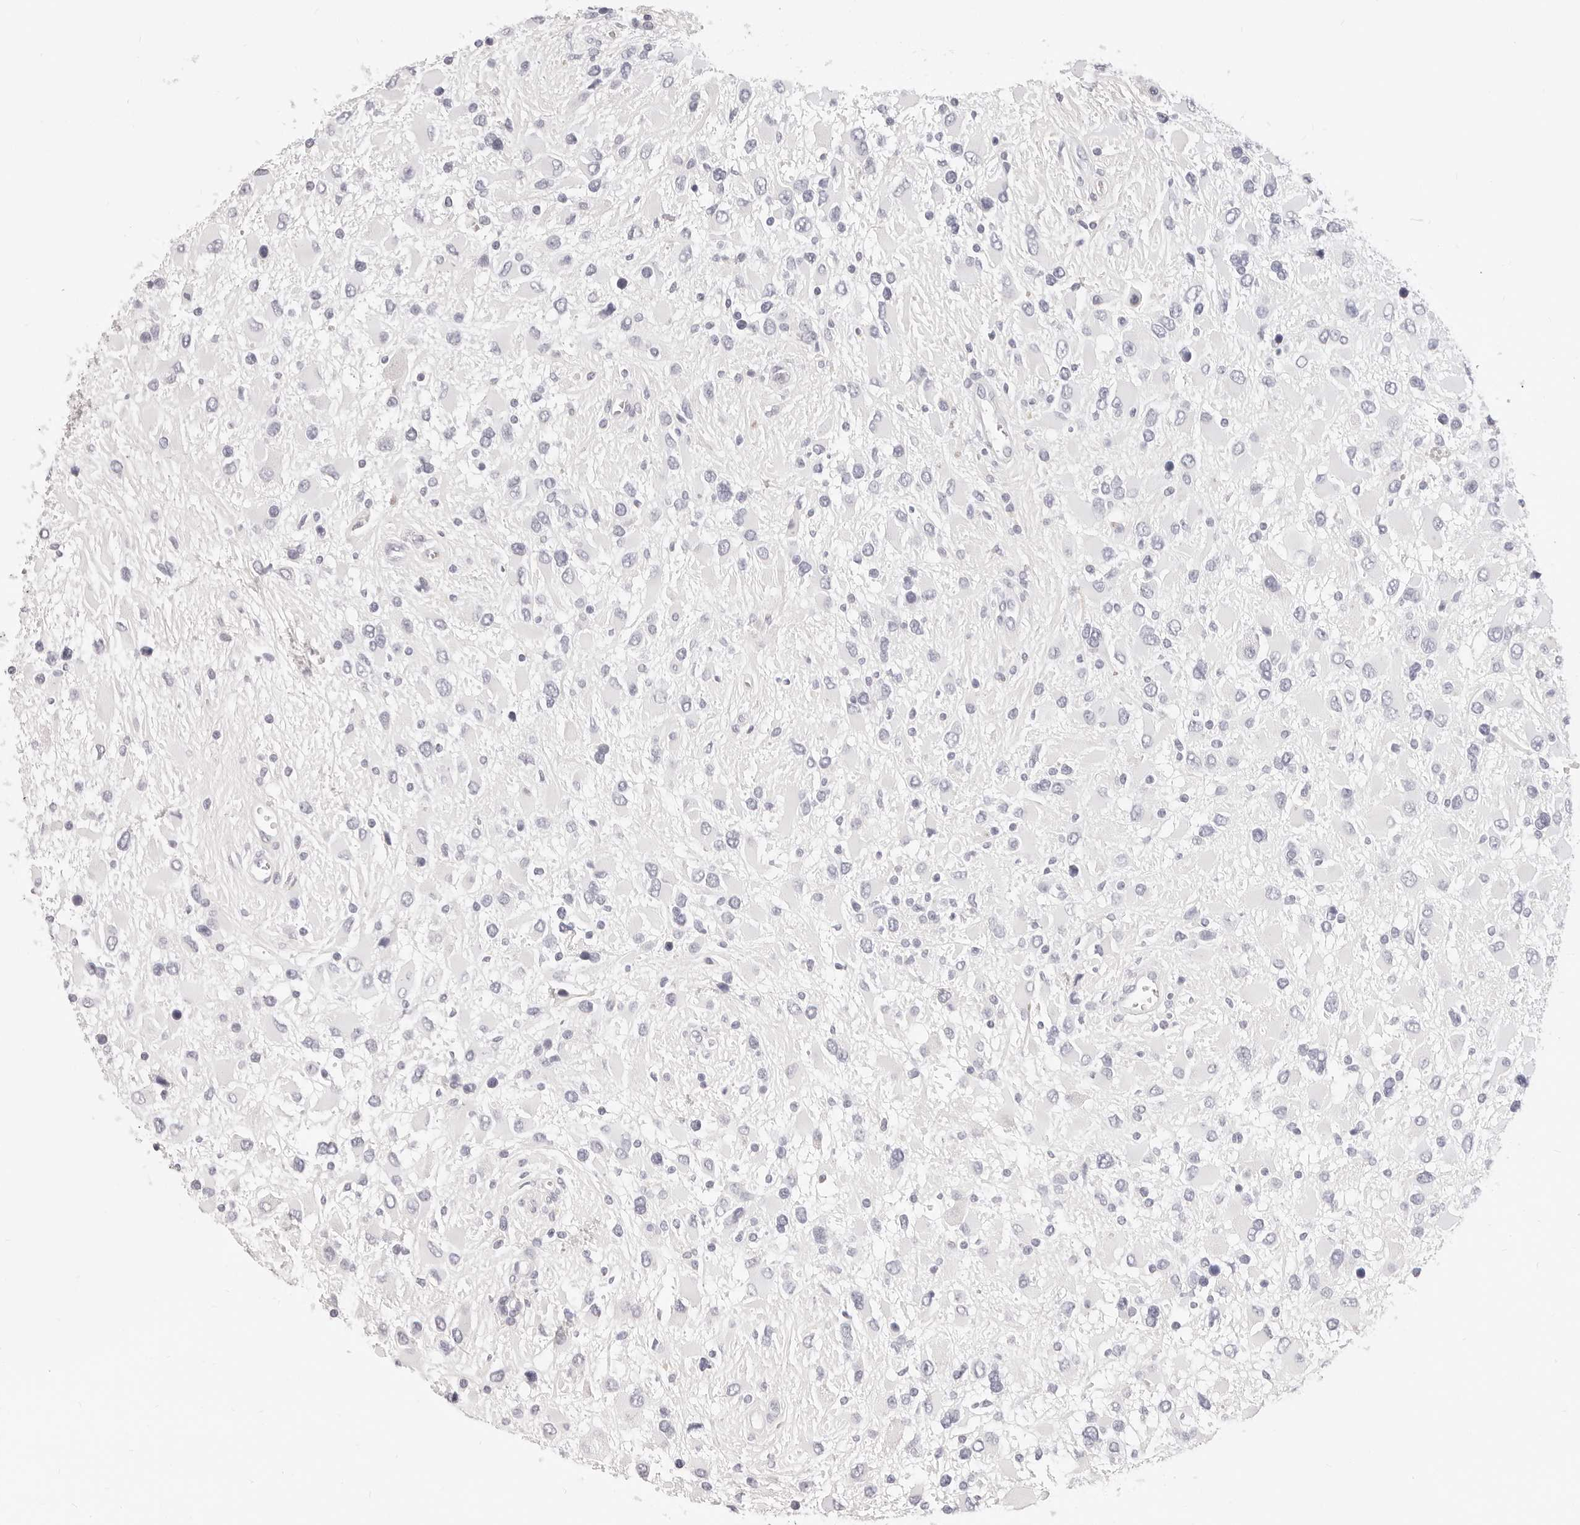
{"staining": {"intensity": "negative", "quantity": "none", "location": "none"}, "tissue": "glioma", "cell_type": "Tumor cells", "image_type": "cancer", "snomed": [{"axis": "morphology", "description": "Glioma, malignant, High grade"}, {"axis": "topography", "description": "Brain"}], "caption": "The photomicrograph reveals no significant positivity in tumor cells of malignant glioma (high-grade).", "gene": "CAMP", "patient": {"sex": "male", "age": 53}}